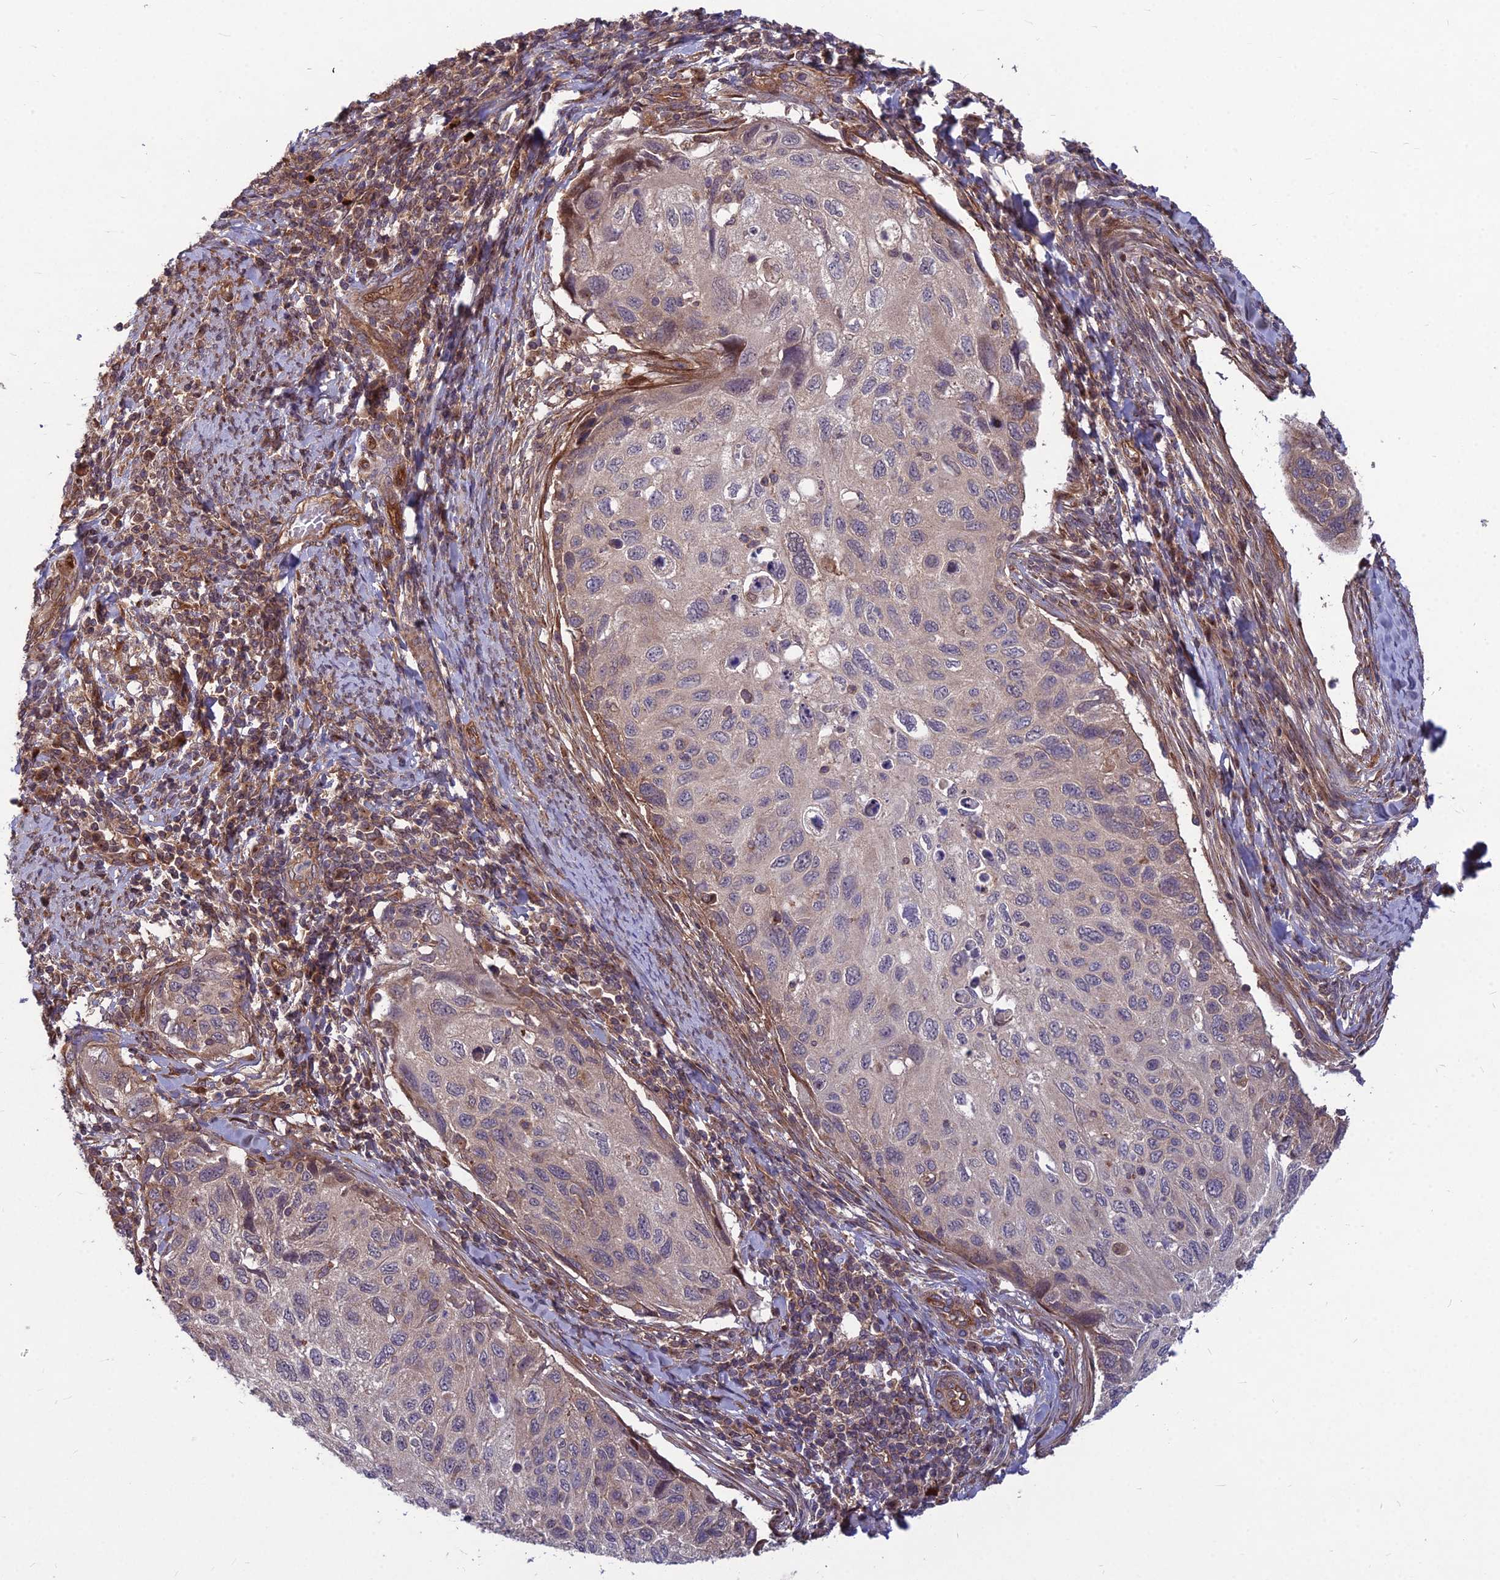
{"staining": {"intensity": "negative", "quantity": "none", "location": "none"}, "tissue": "cervical cancer", "cell_type": "Tumor cells", "image_type": "cancer", "snomed": [{"axis": "morphology", "description": "Squamous cell carcinoma, NOS"}, {"axis": "topography", "description": "Cervix"}], "caption": "The micrograph displays no significant expression in tumor cells of cervical squamous cell carcinoma.", "gene": "MFSD8", "patient": {"sex": "female", "age": 70}}